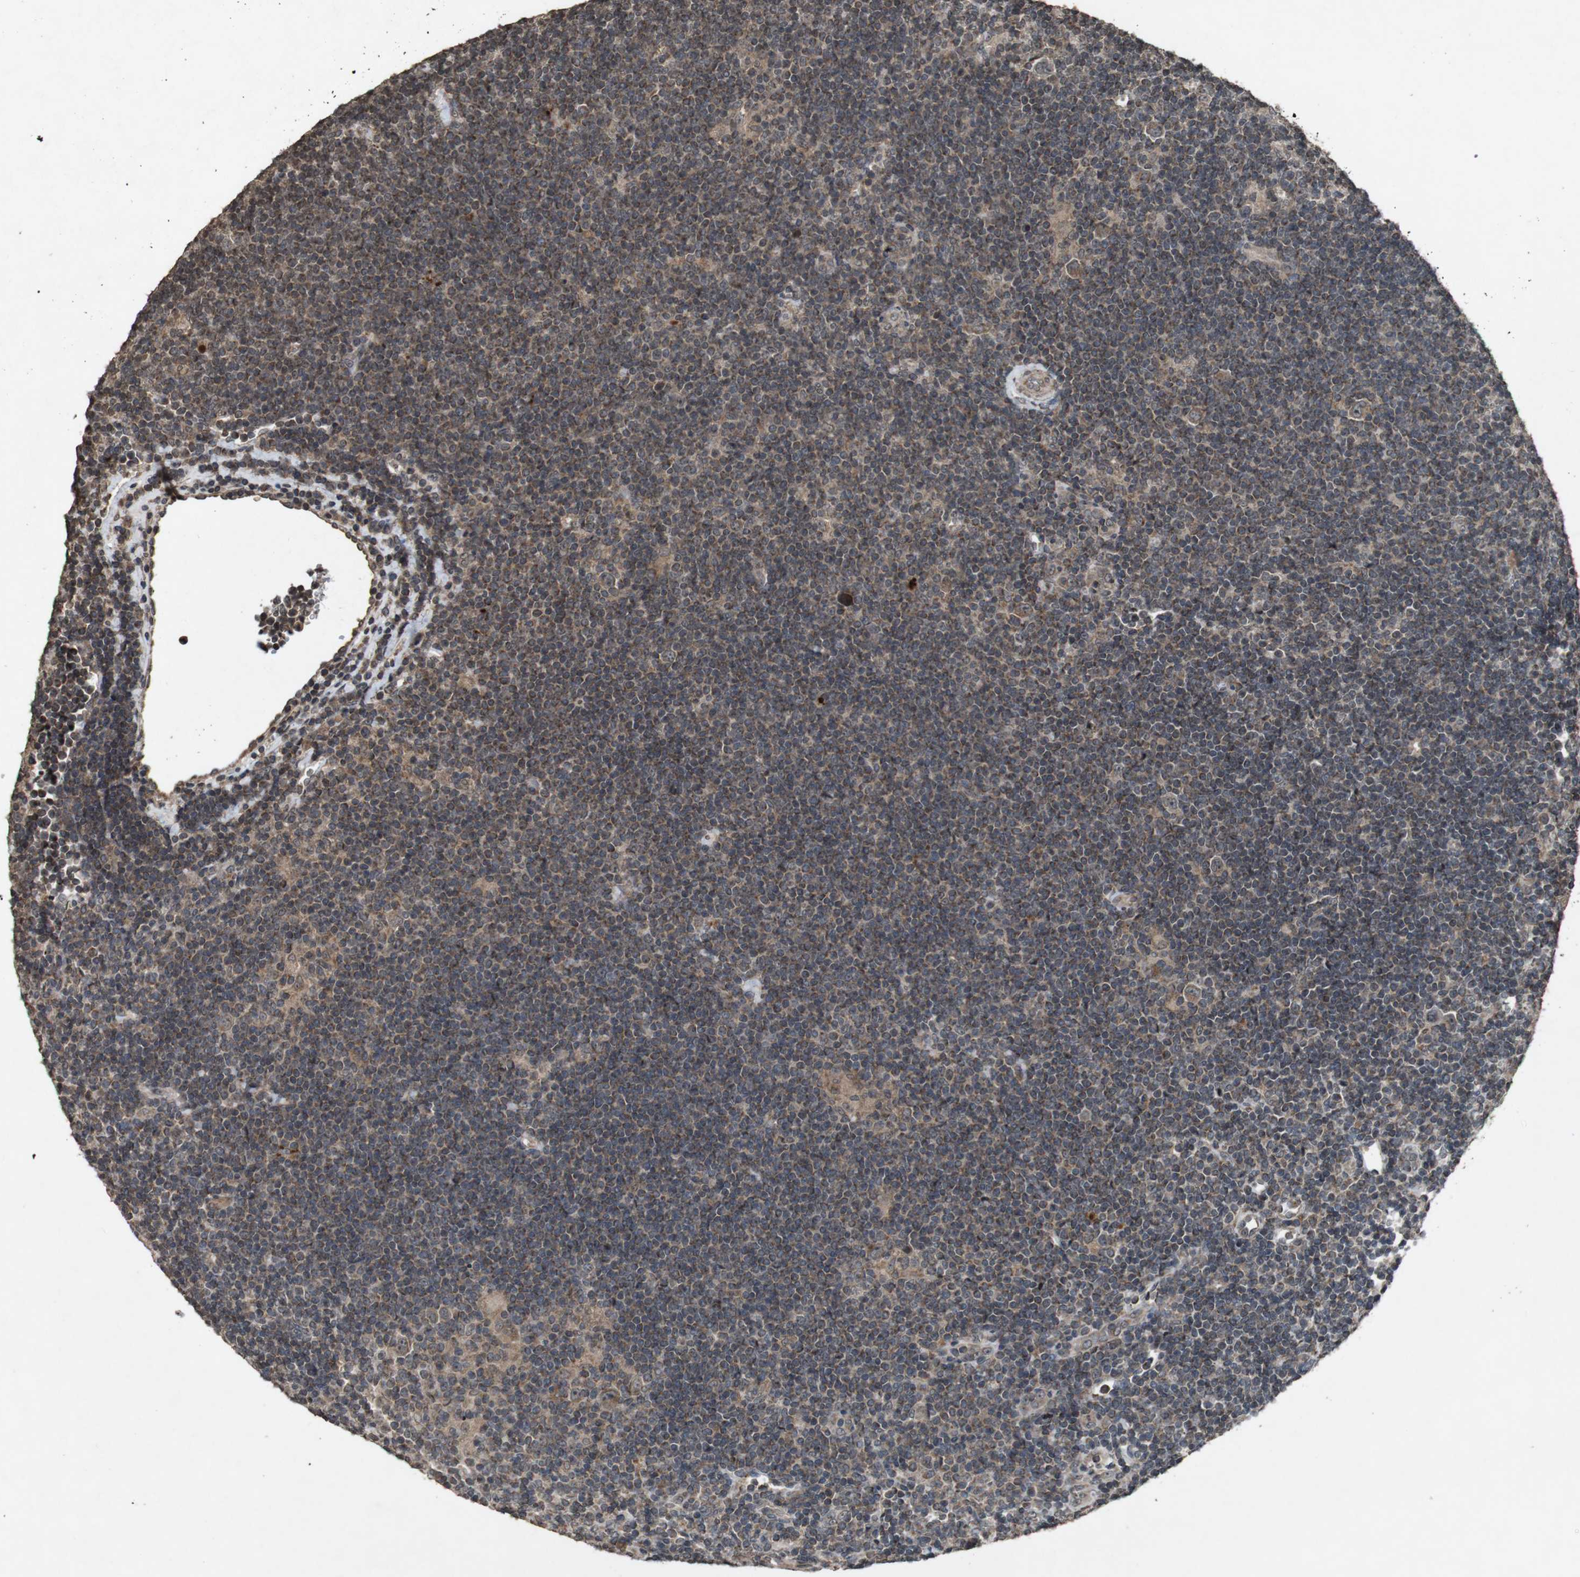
{"staining": {"intensity": "moderate", "quantity": "25%-75%", "location": "cytoplasmic/membranous"}, "tissue": "lymphoma", "cell_type": "Tumor cells", "image_type": "cancer", "snomed": [{"axis": "morphology", "description": "Hodgkin's disease, NOS"}, {"axis": "topography", "description": "Lymph node"}], "caption": "High-power microscopy captured an immunohistochemistry photomicrograph of lymphoma, revealing moderate cytoplasmic/membranous positivity in about 25%-75% of tumor cells.", "gene": "SORL1", "patient": {"sex": "female", "age": 57}}